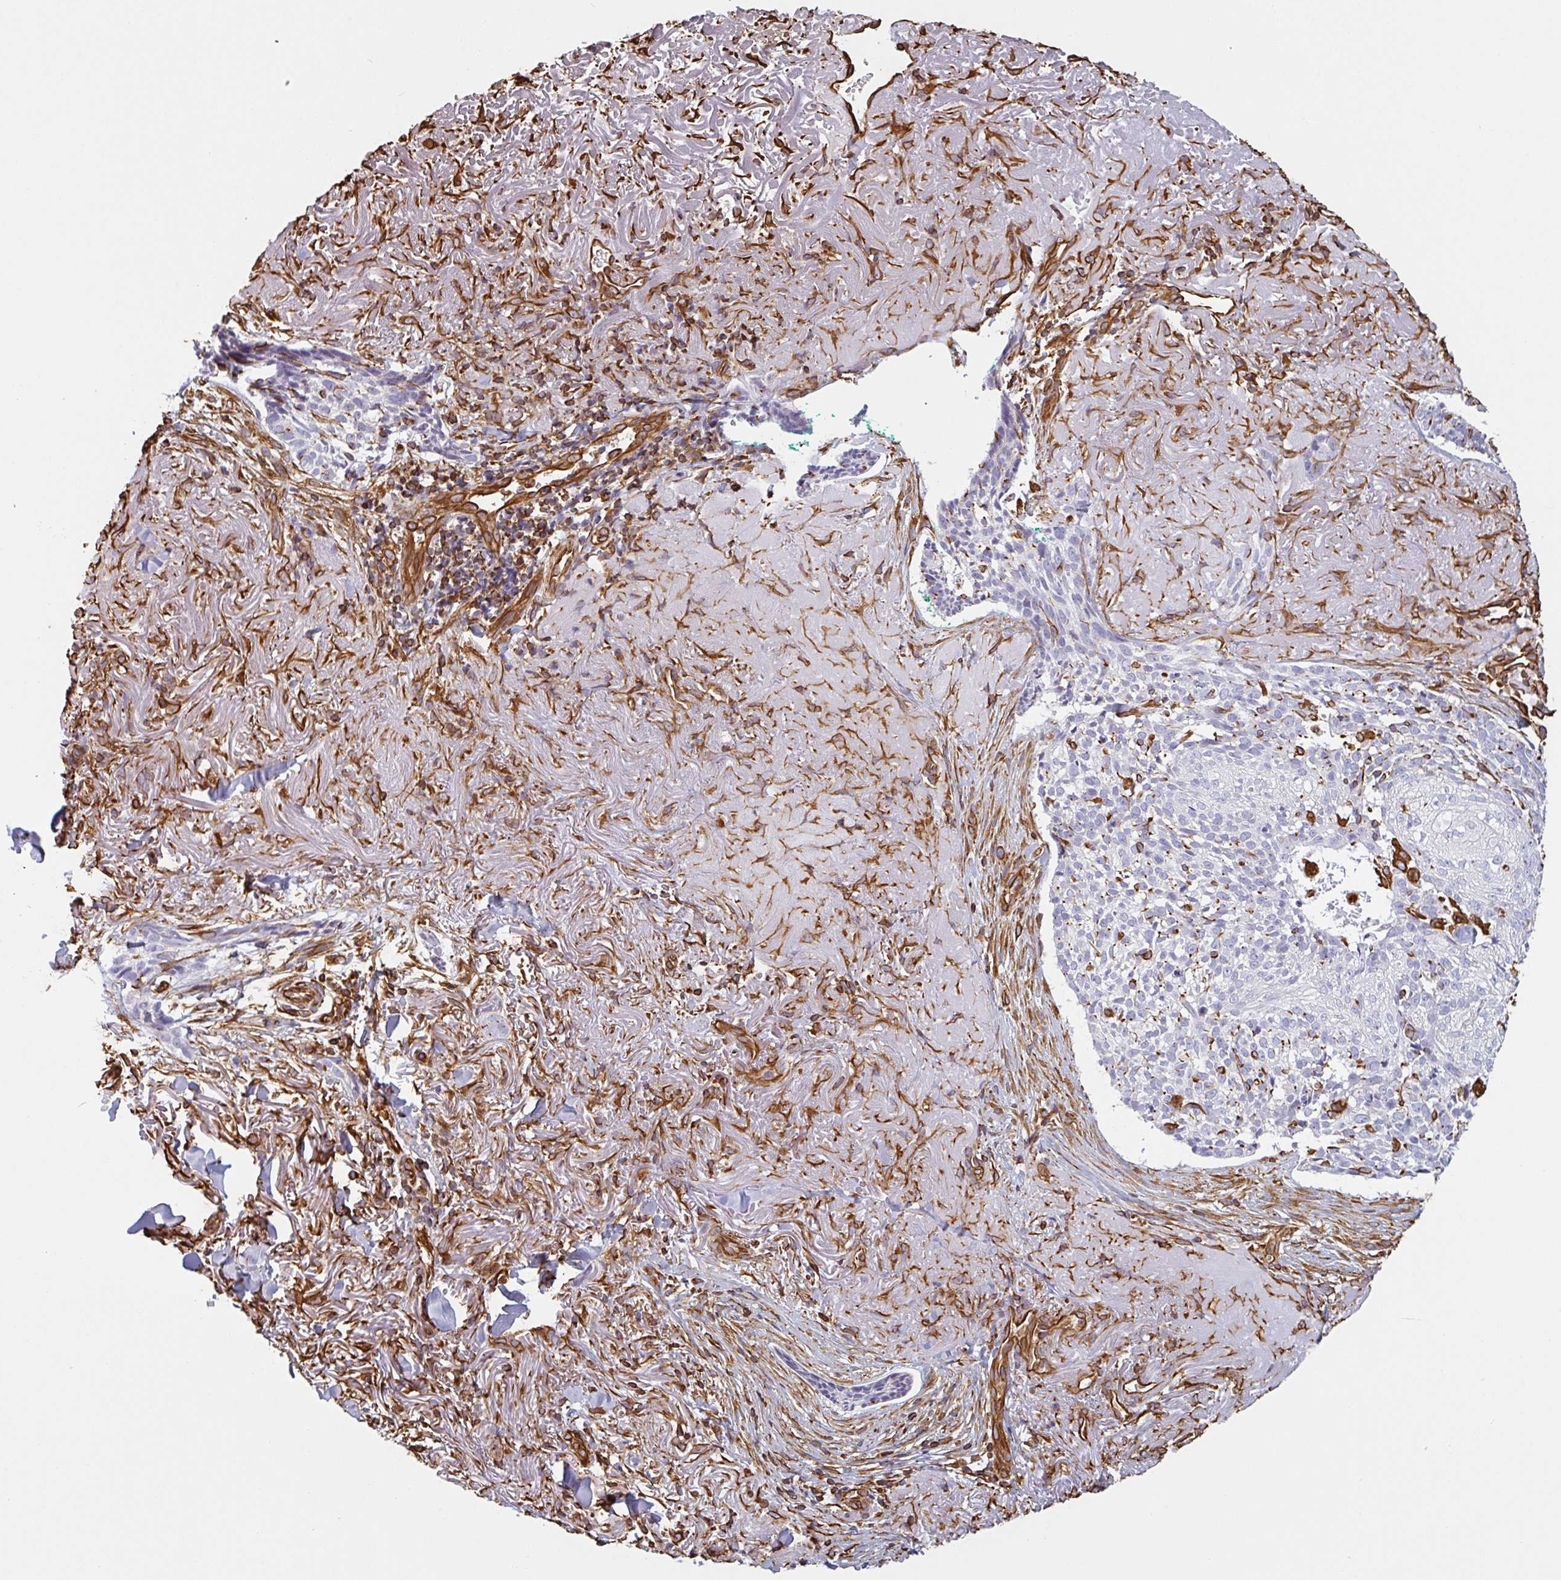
{"staining": {"intensity": "negative", "quantity": "none", "location": "none"}, "tissue": "skin cancer", "cell_type": "Tumor cells", "image_type": "cancer", "snomed": [{"axis": "morphology", "description": "Basal cell carcinoma"}, {"axis": "topography", "description": "Skin"}, {"axis": "topography", "description": "Skin of face"}], "caption": "The image exhibits no staining of tumor cells in basal cell carcinoma (skin). The staining was performed using DAB to visualize the protein expression in brown, while the nuclei were stained in blue with hematoxylin (Magnification: 20x).", "gene": "PPFIA1", "patient": {"sex": "female", "age": 95}}